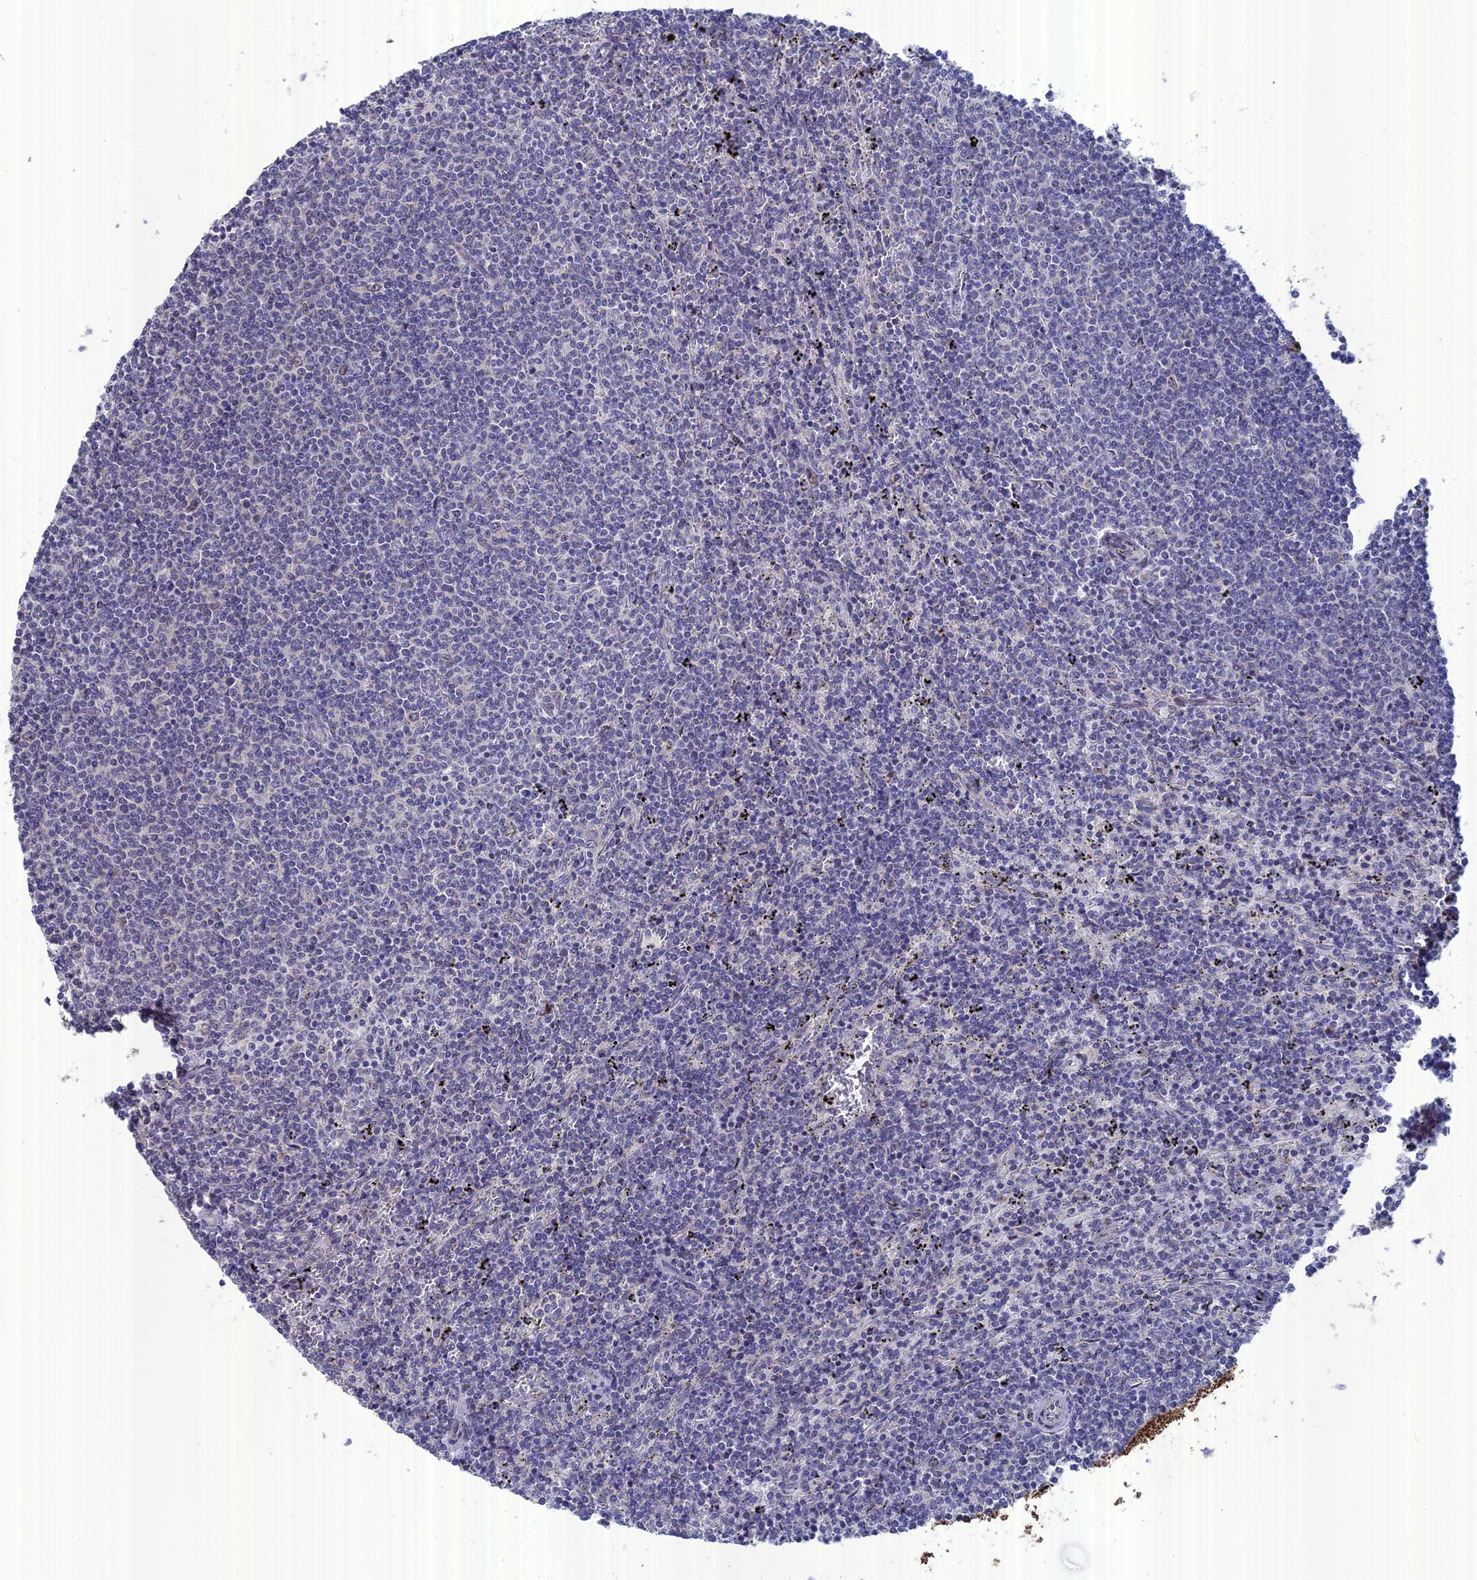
{"staining": {"intensity": "negative", "quantity": "none", "location": "none"}, "tissue": "lymphoma", "cell_type": "Tumor cells", "image_type": "cancer", "snomed": [{"axis": "morphology", "description": "Malignant lymphoma, non-Hodgkin's type, Low grade"}, {"axis": "topography", "description": "Spleen"}], "caption": "IHC histopathology image of neoplastic tissue: human malignant lymphoma, non-Hodgkin's type (low-grade) stained with DAB exhibits no significant protein positivity in tumor cells.", "gene": "TMEM161A", "patient": {"sex": "female", "age": 50}}